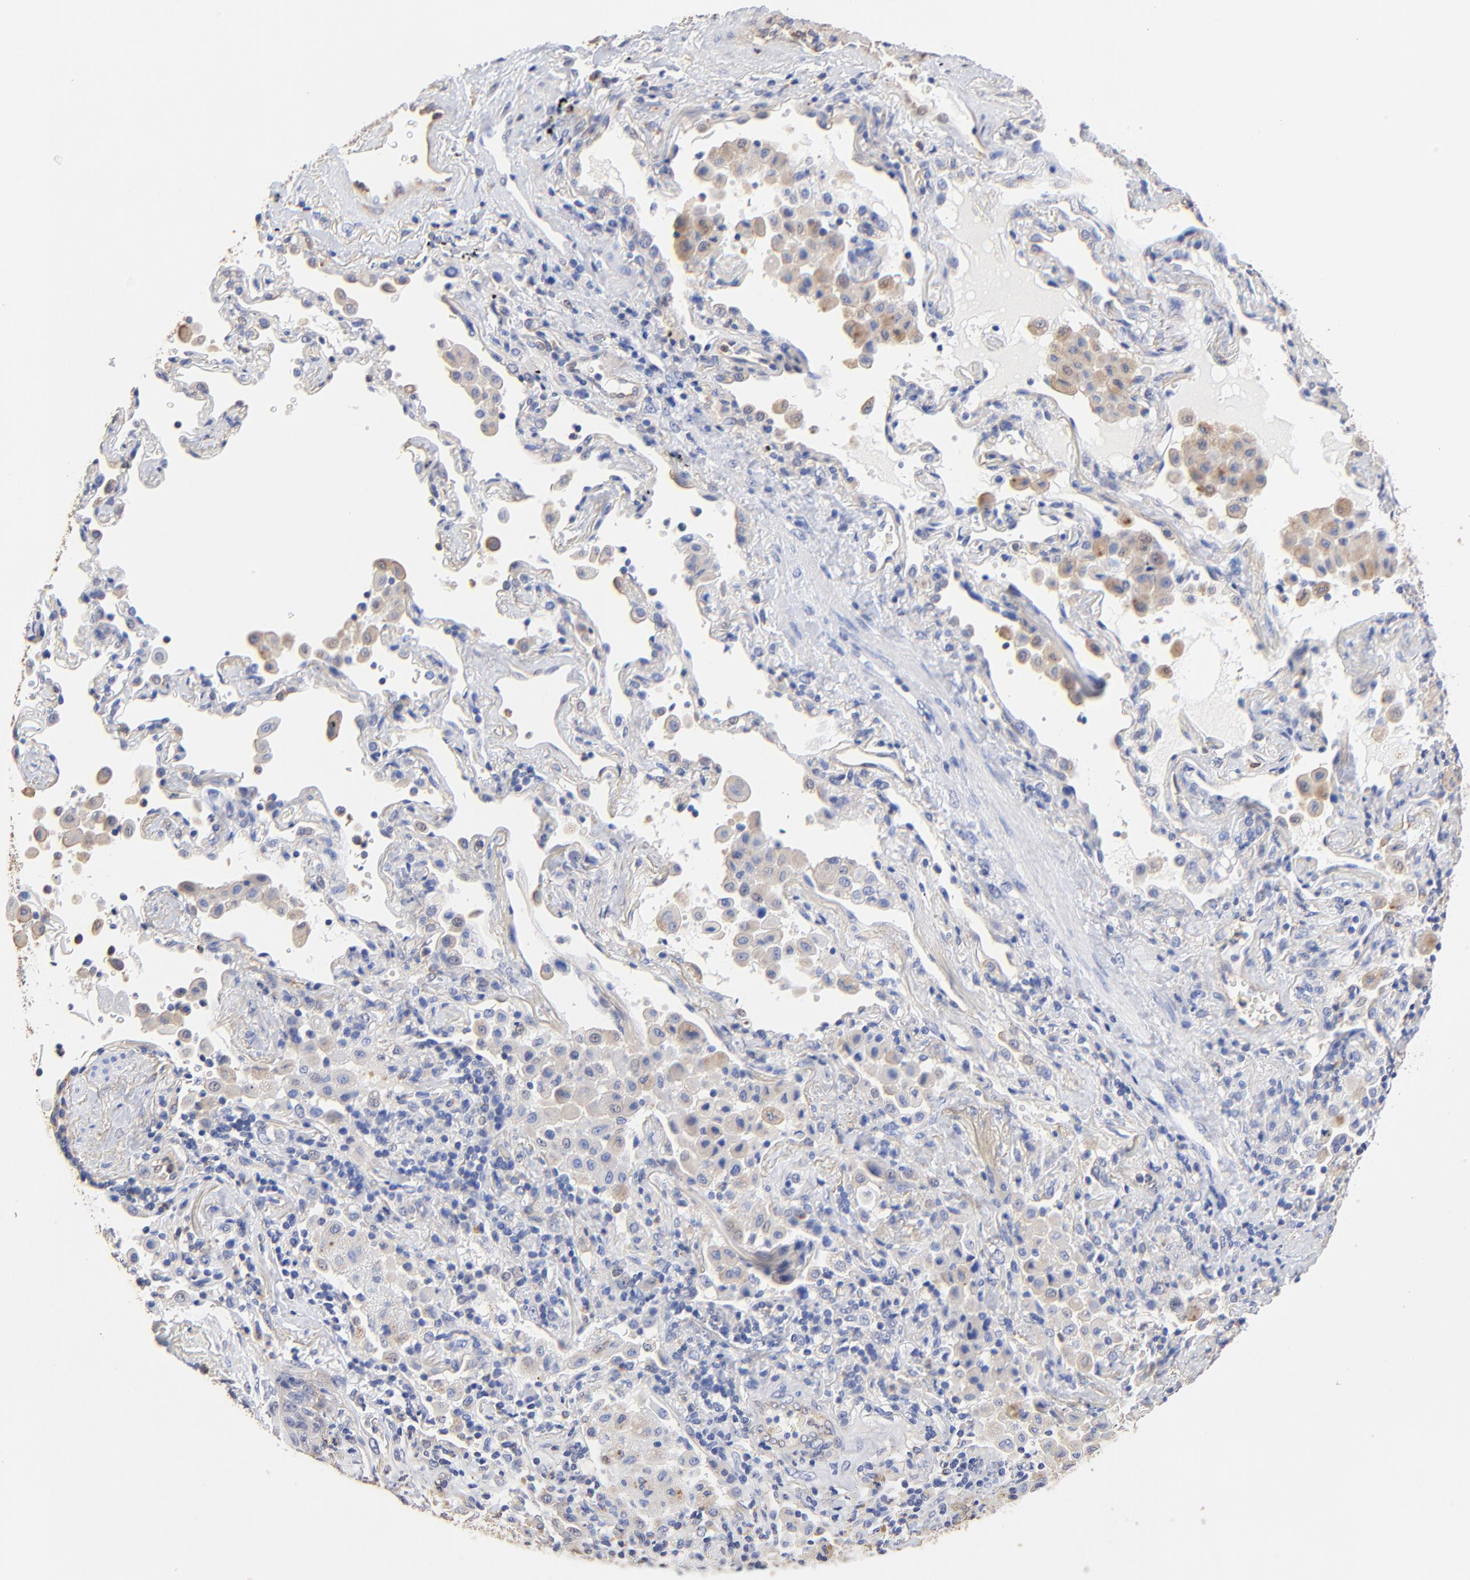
{"staining": {"intensity": "negative", "quantity": "none", "location": "none"}, "tissue": "lung cancer", "cell_type": "Tumor cells", "image_type": "cancer", "snomed": [{"axis": "morphology", "description": "Squamous cell carcinoma, NOS"}, {"axis": "topography", "description": "Lung"}], "caption": "An immunohistochemistry photomicrograph of lung cancer (squamous cell carcinoma) is shown. There is no staining in tumor cells of lung cancer (squamous cell carcinoma).", "gene": "TAGLN2", "patient": {"sex": "female", "age": 67}}